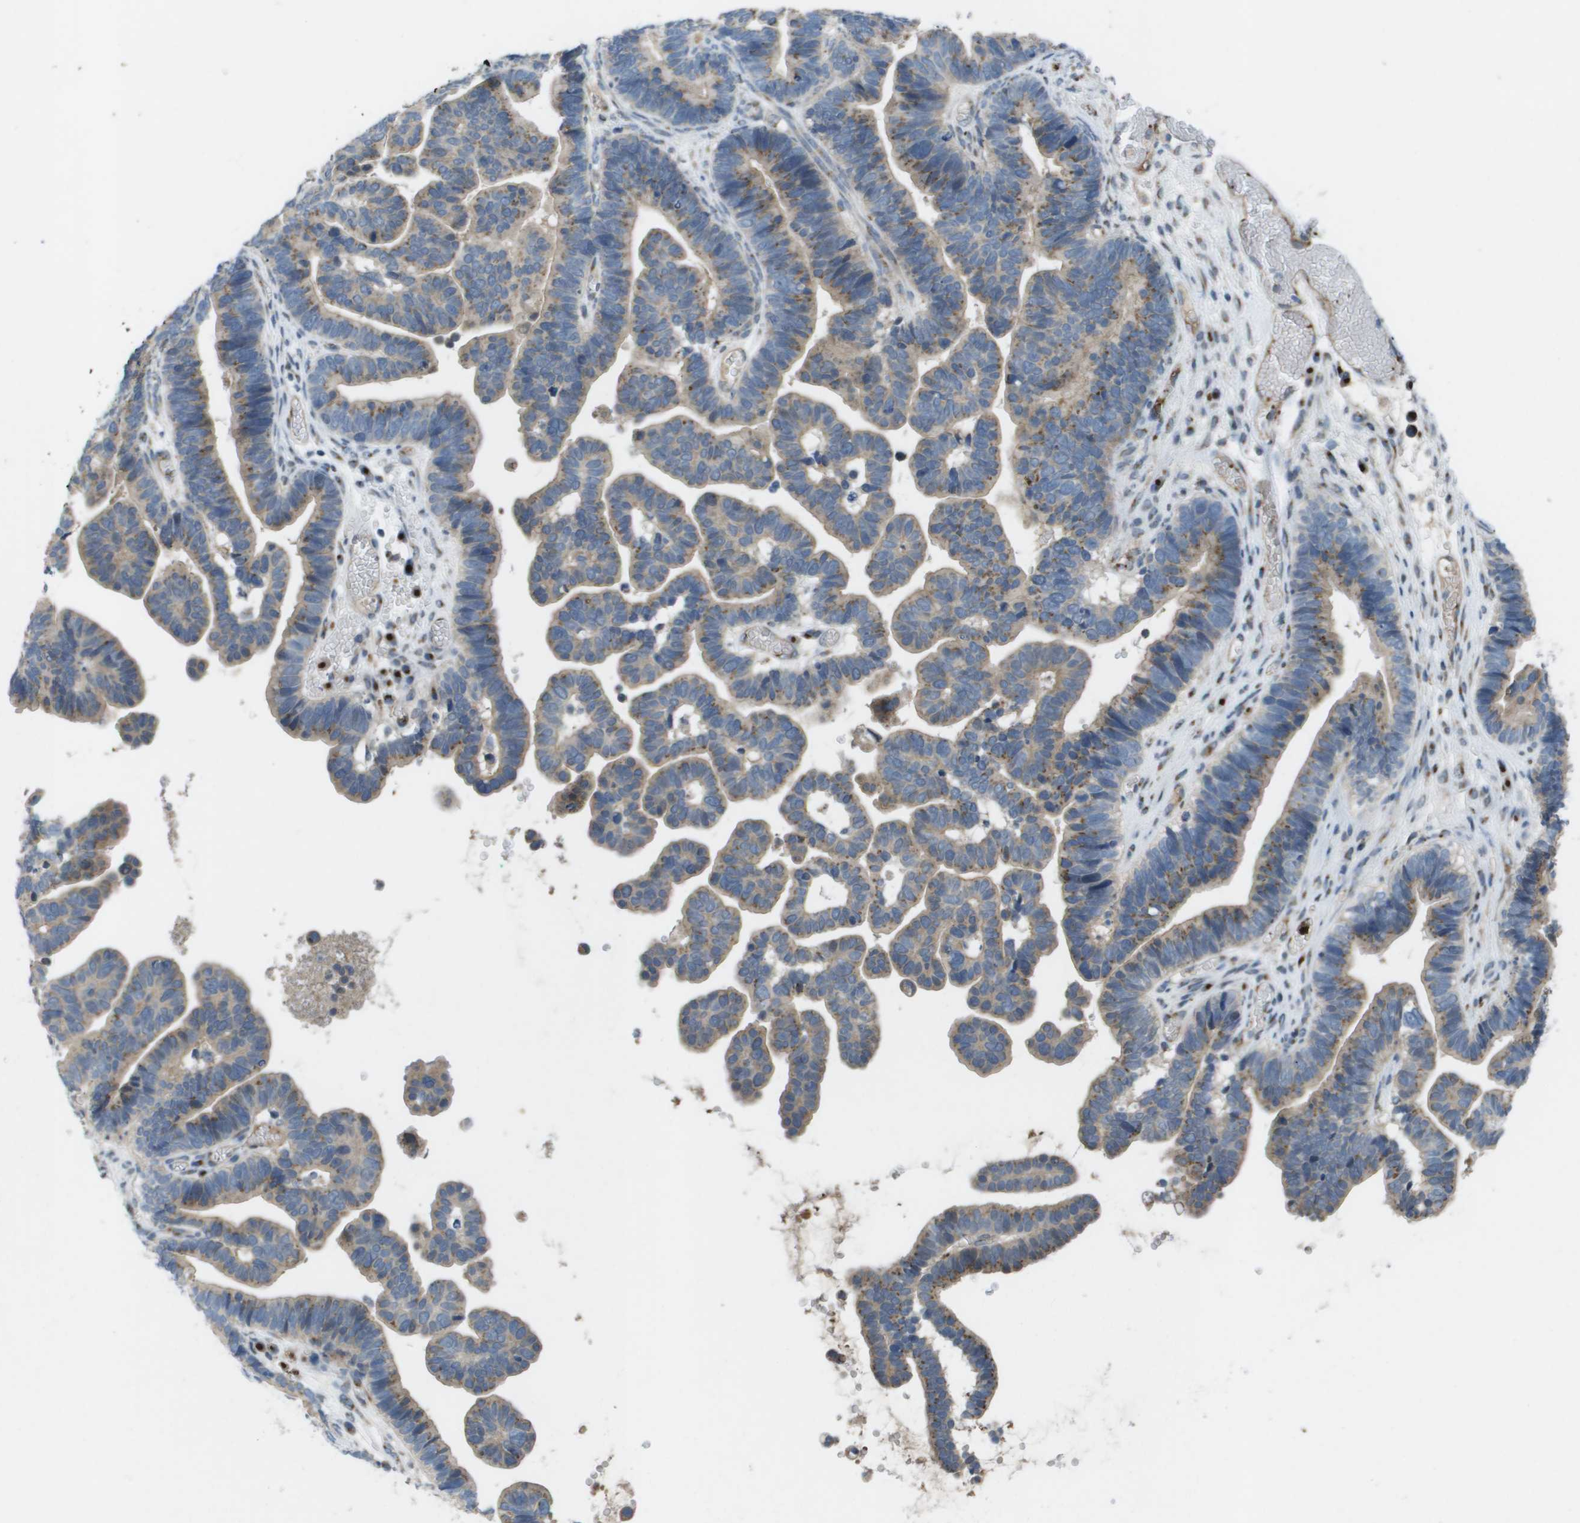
{"staining": {"intensity": "weak", "quantity": ">75%", "location": "cytoplasmic/membranous"}, "tissue": "ovarian cancer", "cell_type": "Tumor cells", "image_type": "cancer", "snomed": [{"axis": "morphology", "description": "Cystadenocarcinoma, serous, NOS"}, {"axis": "topography", "description": "Ovary"}], "caption": "About >75% of tumor cells in human ovarian cancer display weak cytoplasmic/membranous protein expression as visualized by brown immunohistochemical staining.", "gene": "QSOX2", "patient": {"sex": "female", "age": 56}}